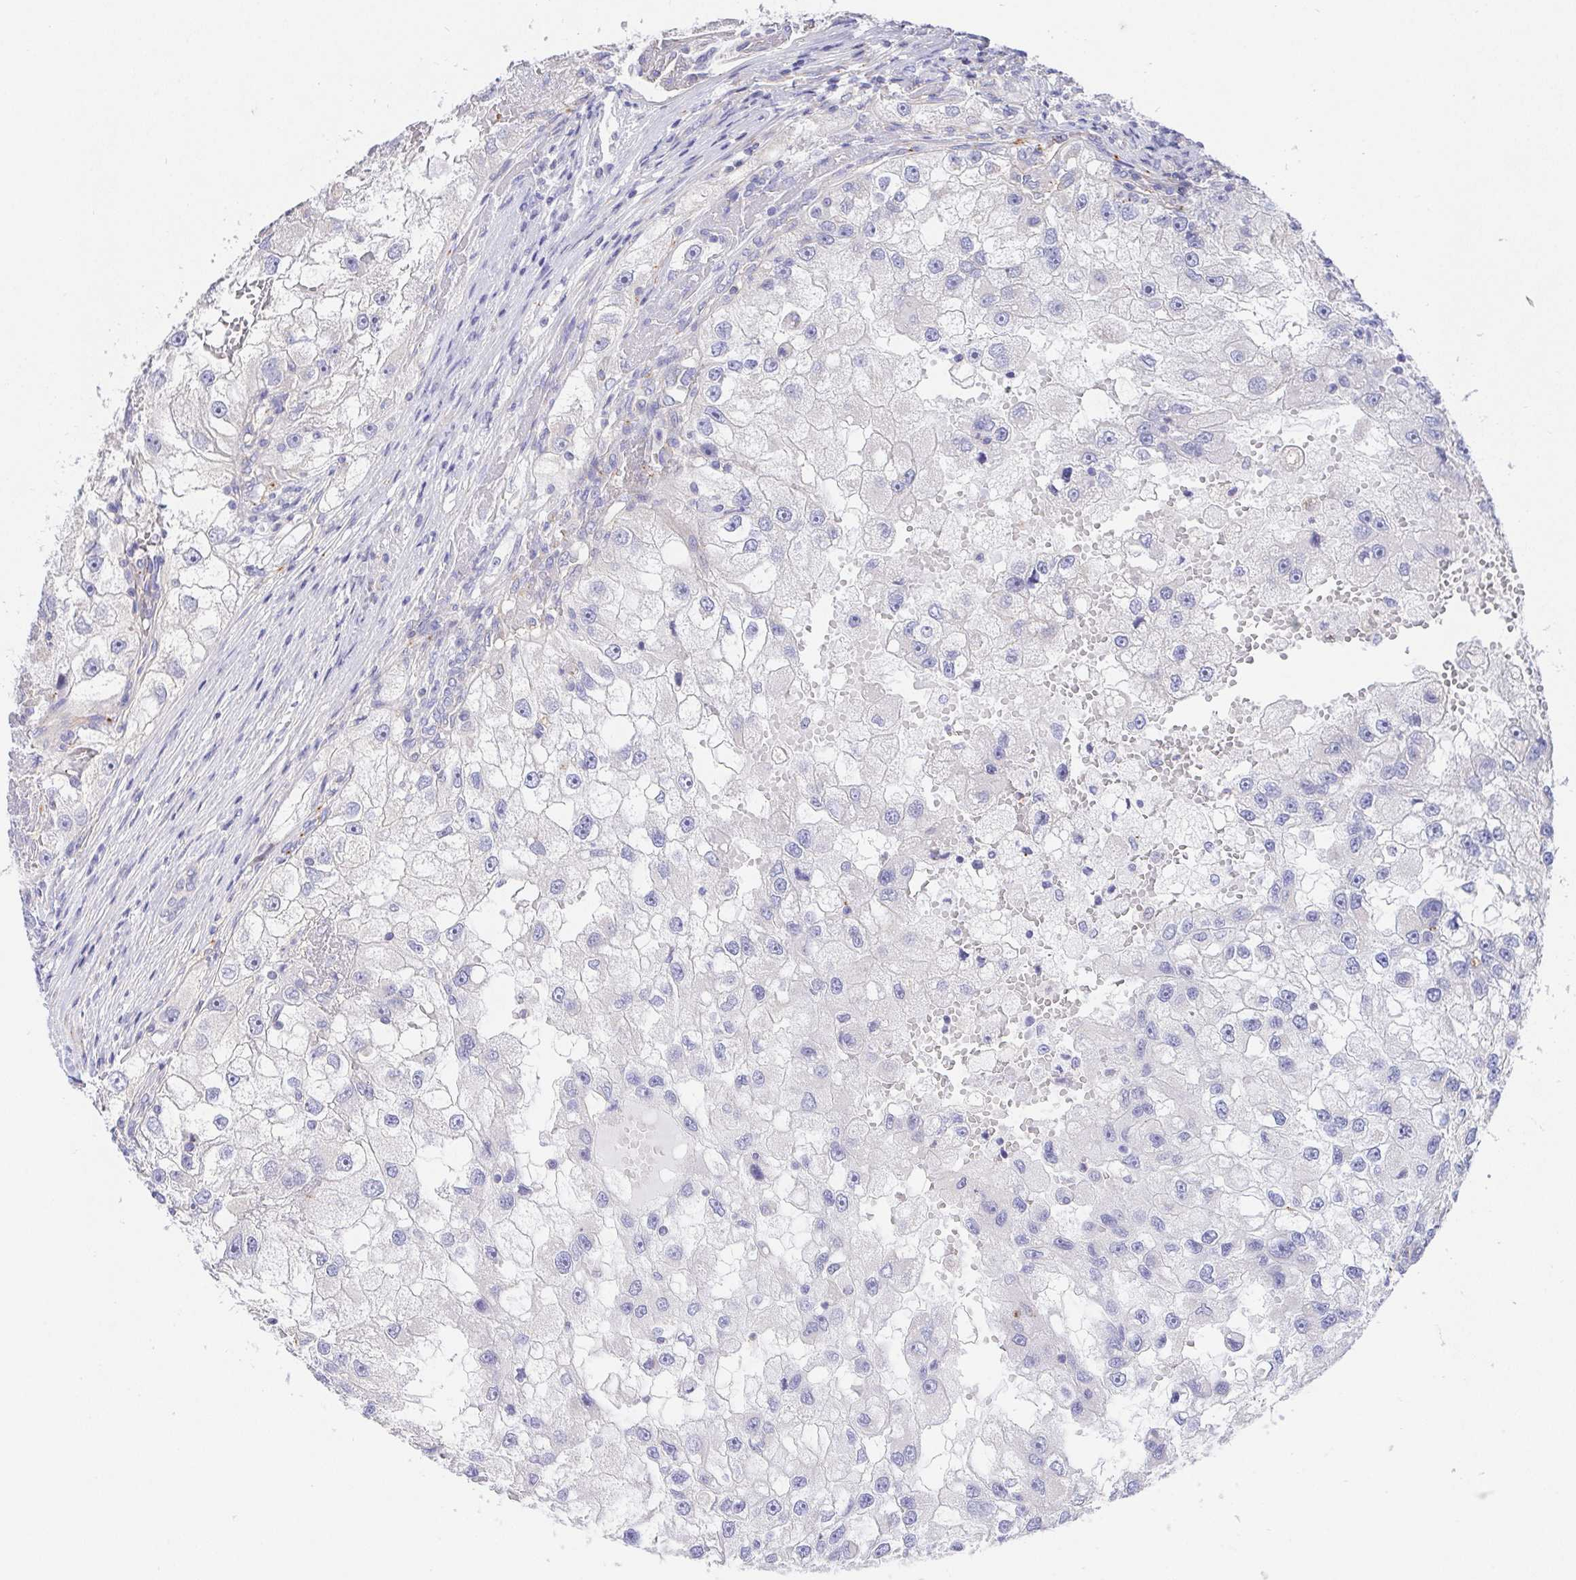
{"staining": {"intensity": "negative", "quantity": "none", "location": "none"}, "tissue": "renal cancer", "cell_type": "Tumor cells", "image_type": "cancer", "snomed": [{"axis": "morphology", "description": "Adenocarcinoma, NOS"}, {"axis": "topography", "description": "Kidney"}], "caption": "Renal cancer was stained to show a protein in brown. There is no significant positivity in tumor cells. The staining is performed using DAB brown chromogen with nuclei counter-stained in using hematoxylin.", "gene": "PRG3", "patient": {"sex": "male", "age": 63}}